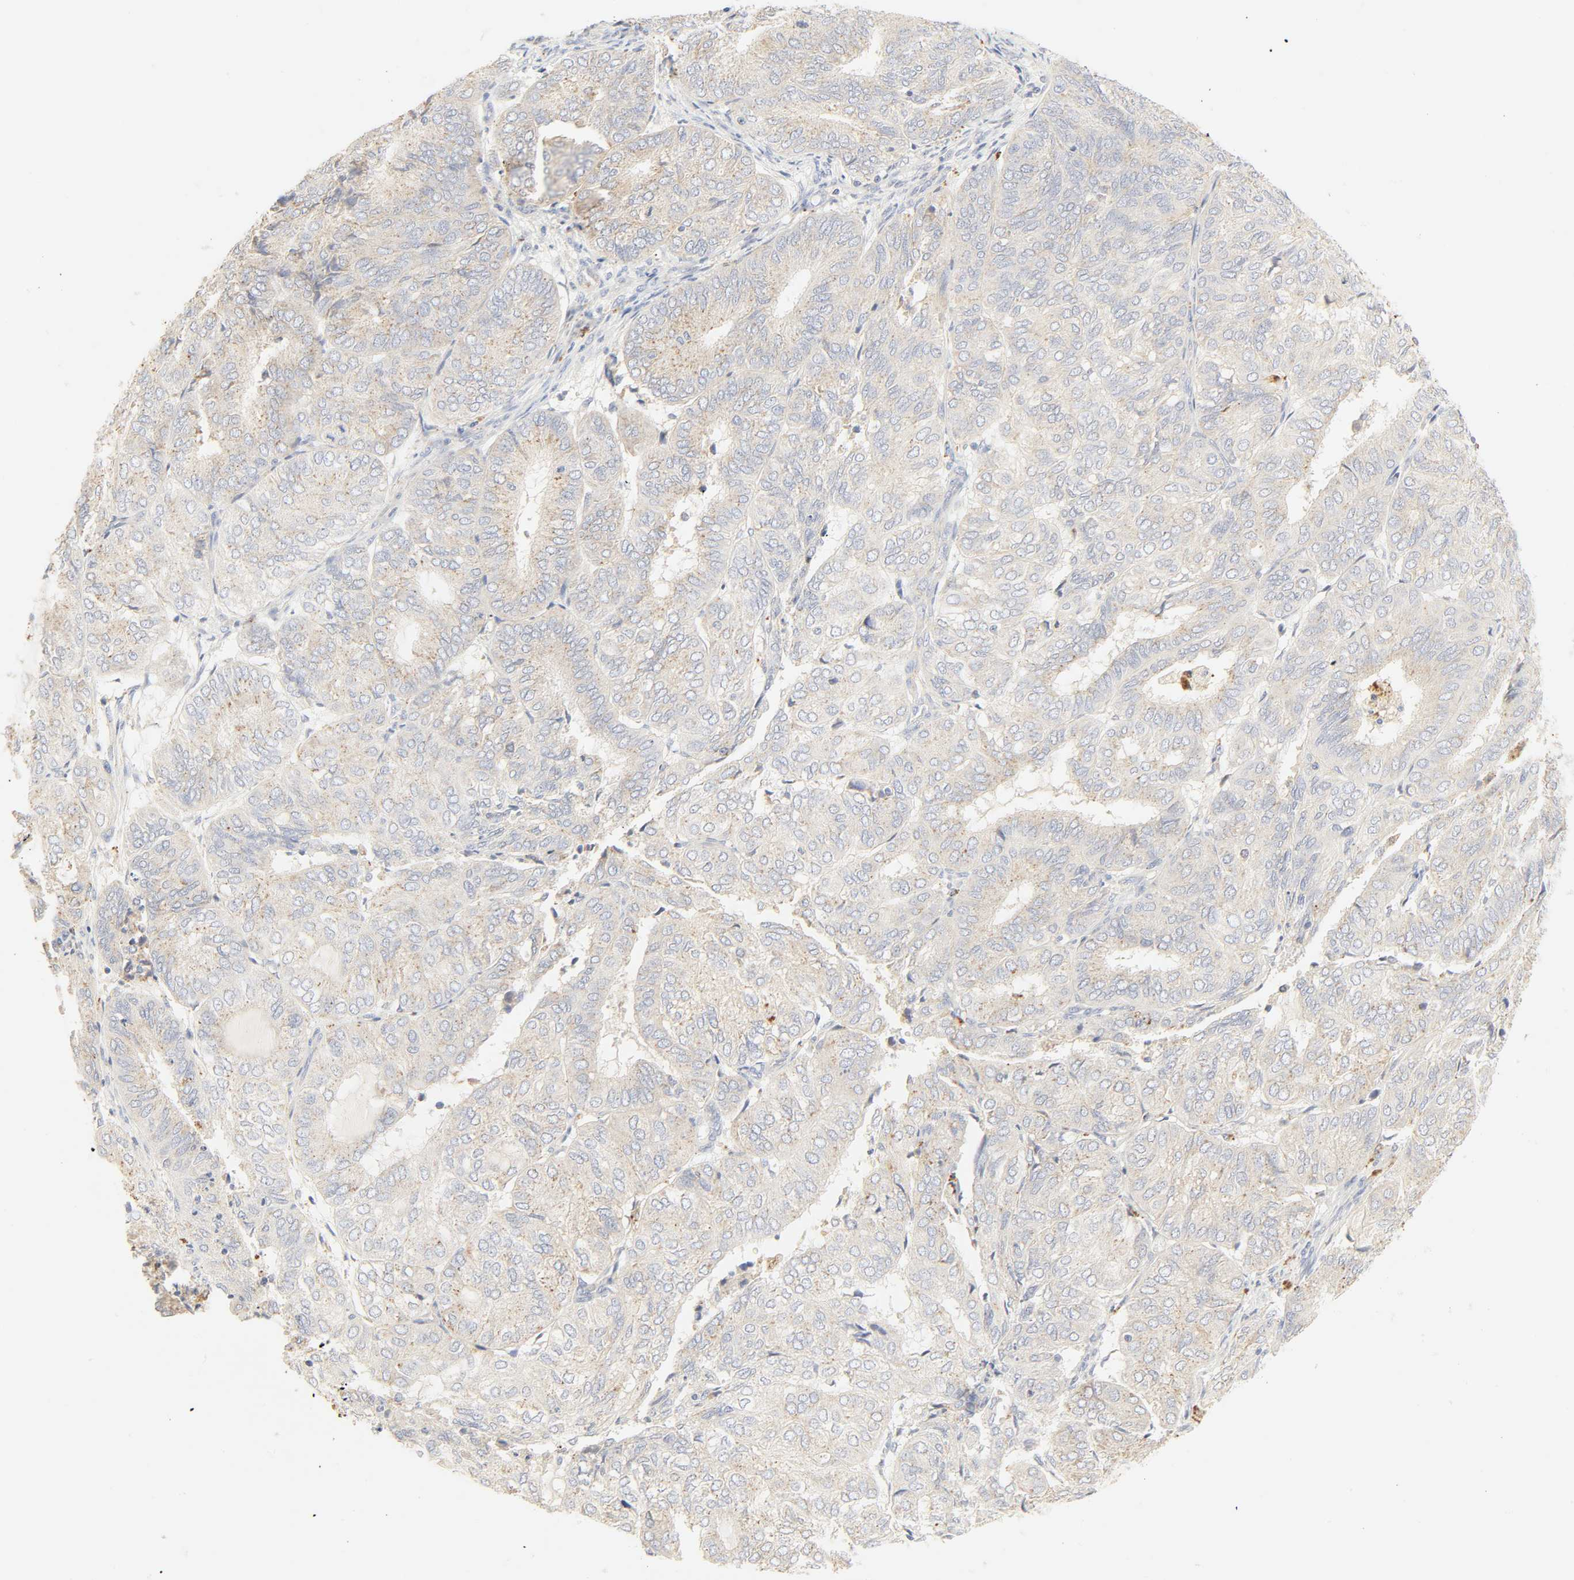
{"staining": {"intensity": "weak", "quantity": "<25%", "location": "cytoplasmic/membranous"}, "tissue": "endometrial cancer", "cell_type": "Tumor cells", "image_type": "cancer", "snomed": [{"axis": "morphology", "description": "Adenocarcinoma, NOS"}, {"axis": "topography", "description": "Uterus"}], "caption": "The photomicrograph displays no significant staining in tumor cells of endometrial cancer (adenocarcinoma).", "gene": "CAMK2A", "patient": {"sex": "female", "age": 60}}